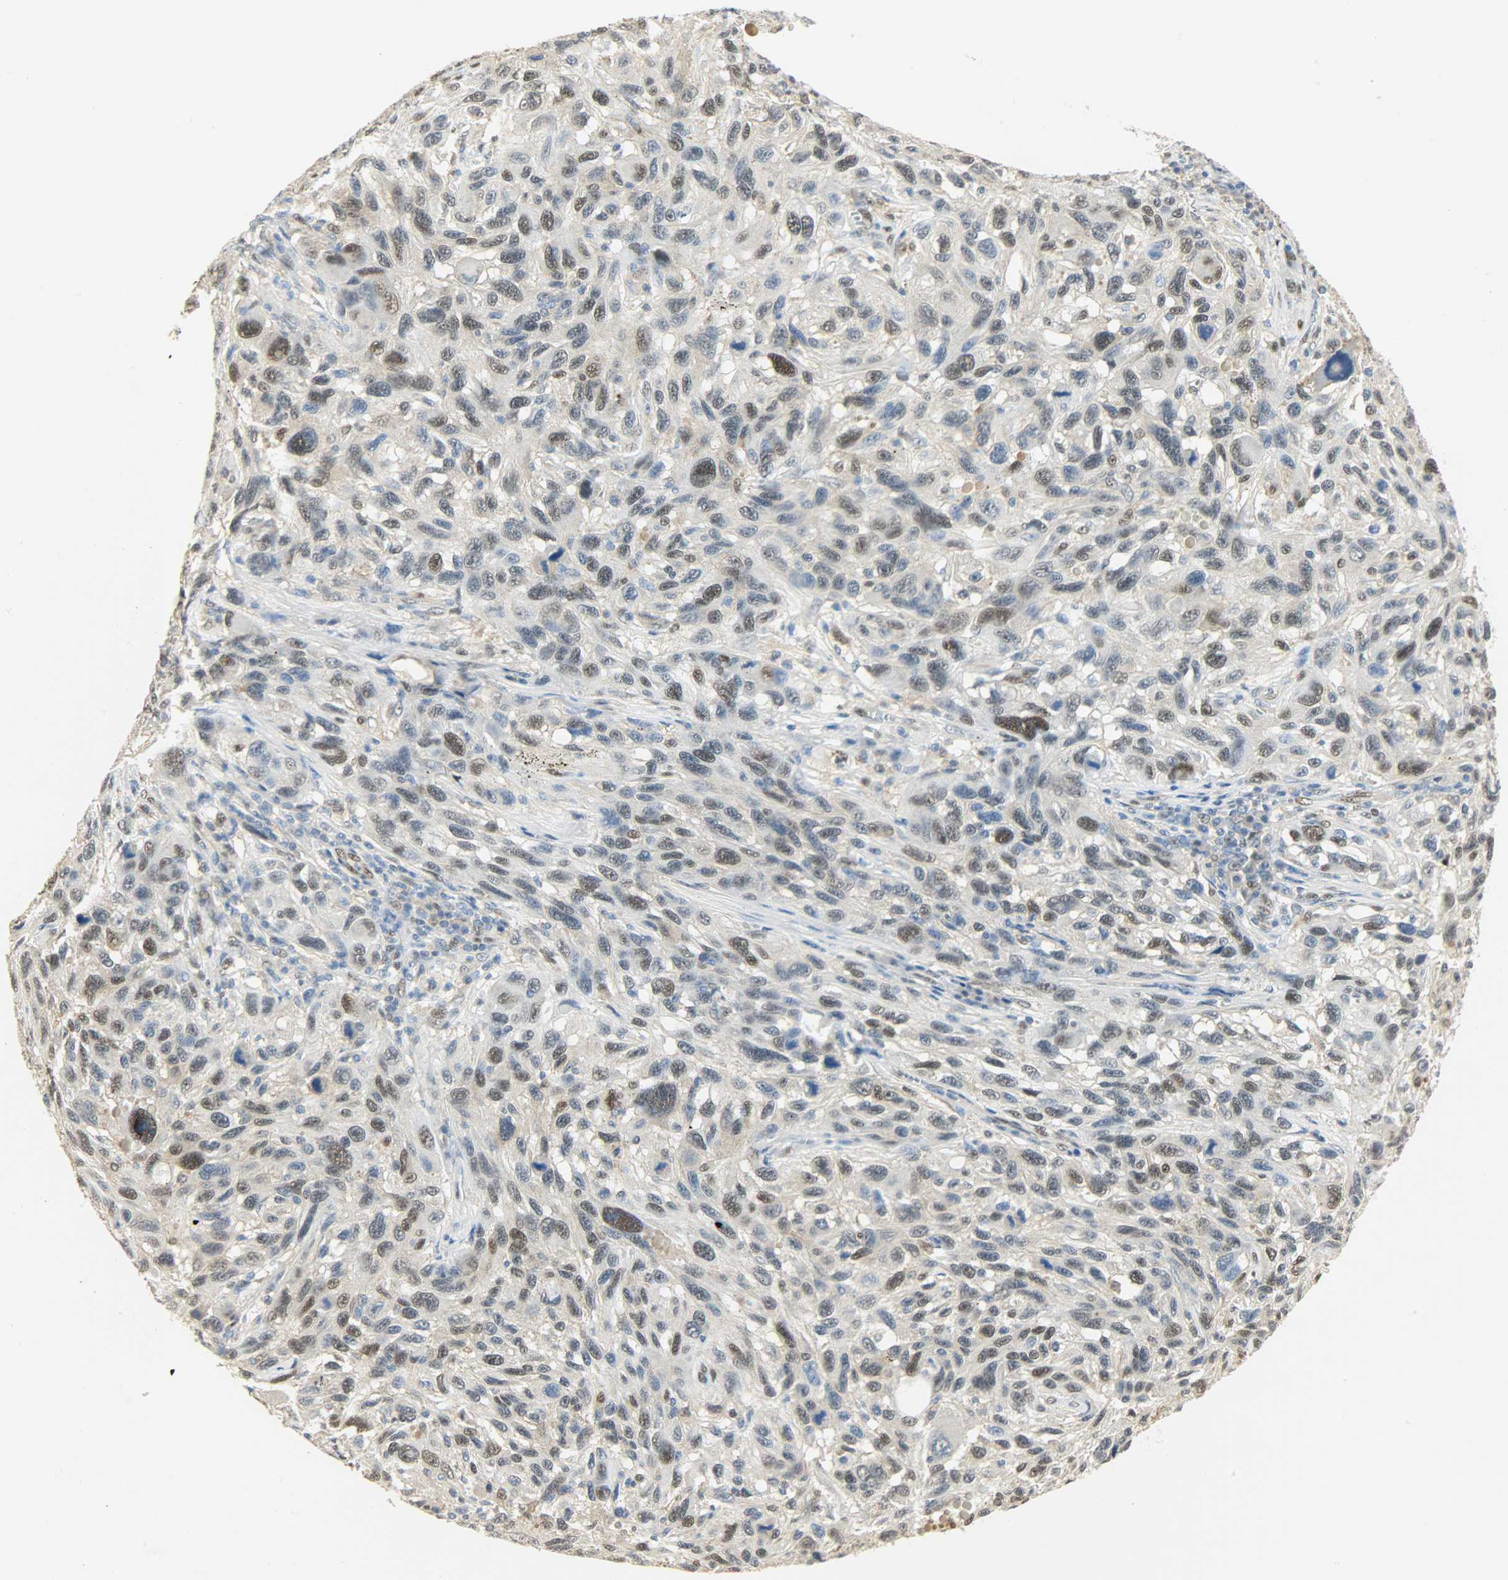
{"staining": {"intensity": "moderate", "quantity": "25%-75%", "location": "nuclear"}, "tissue": "melanoma", "cell_type": "Tumor cells", "image_type": "cancer", "snomed": [{"axis": "morphology", "description": "Malignant melanoma, NOS"}, {"axis": "topography", "description": "Skin"}], "caption": "The histopathology image demonstrates a brown stain indicating the presence of a protein in the nuclear of tumor cells in malignant melanoma.", "gene": "NPEPL1", "patient": {"sex": "male", "age": 53}}